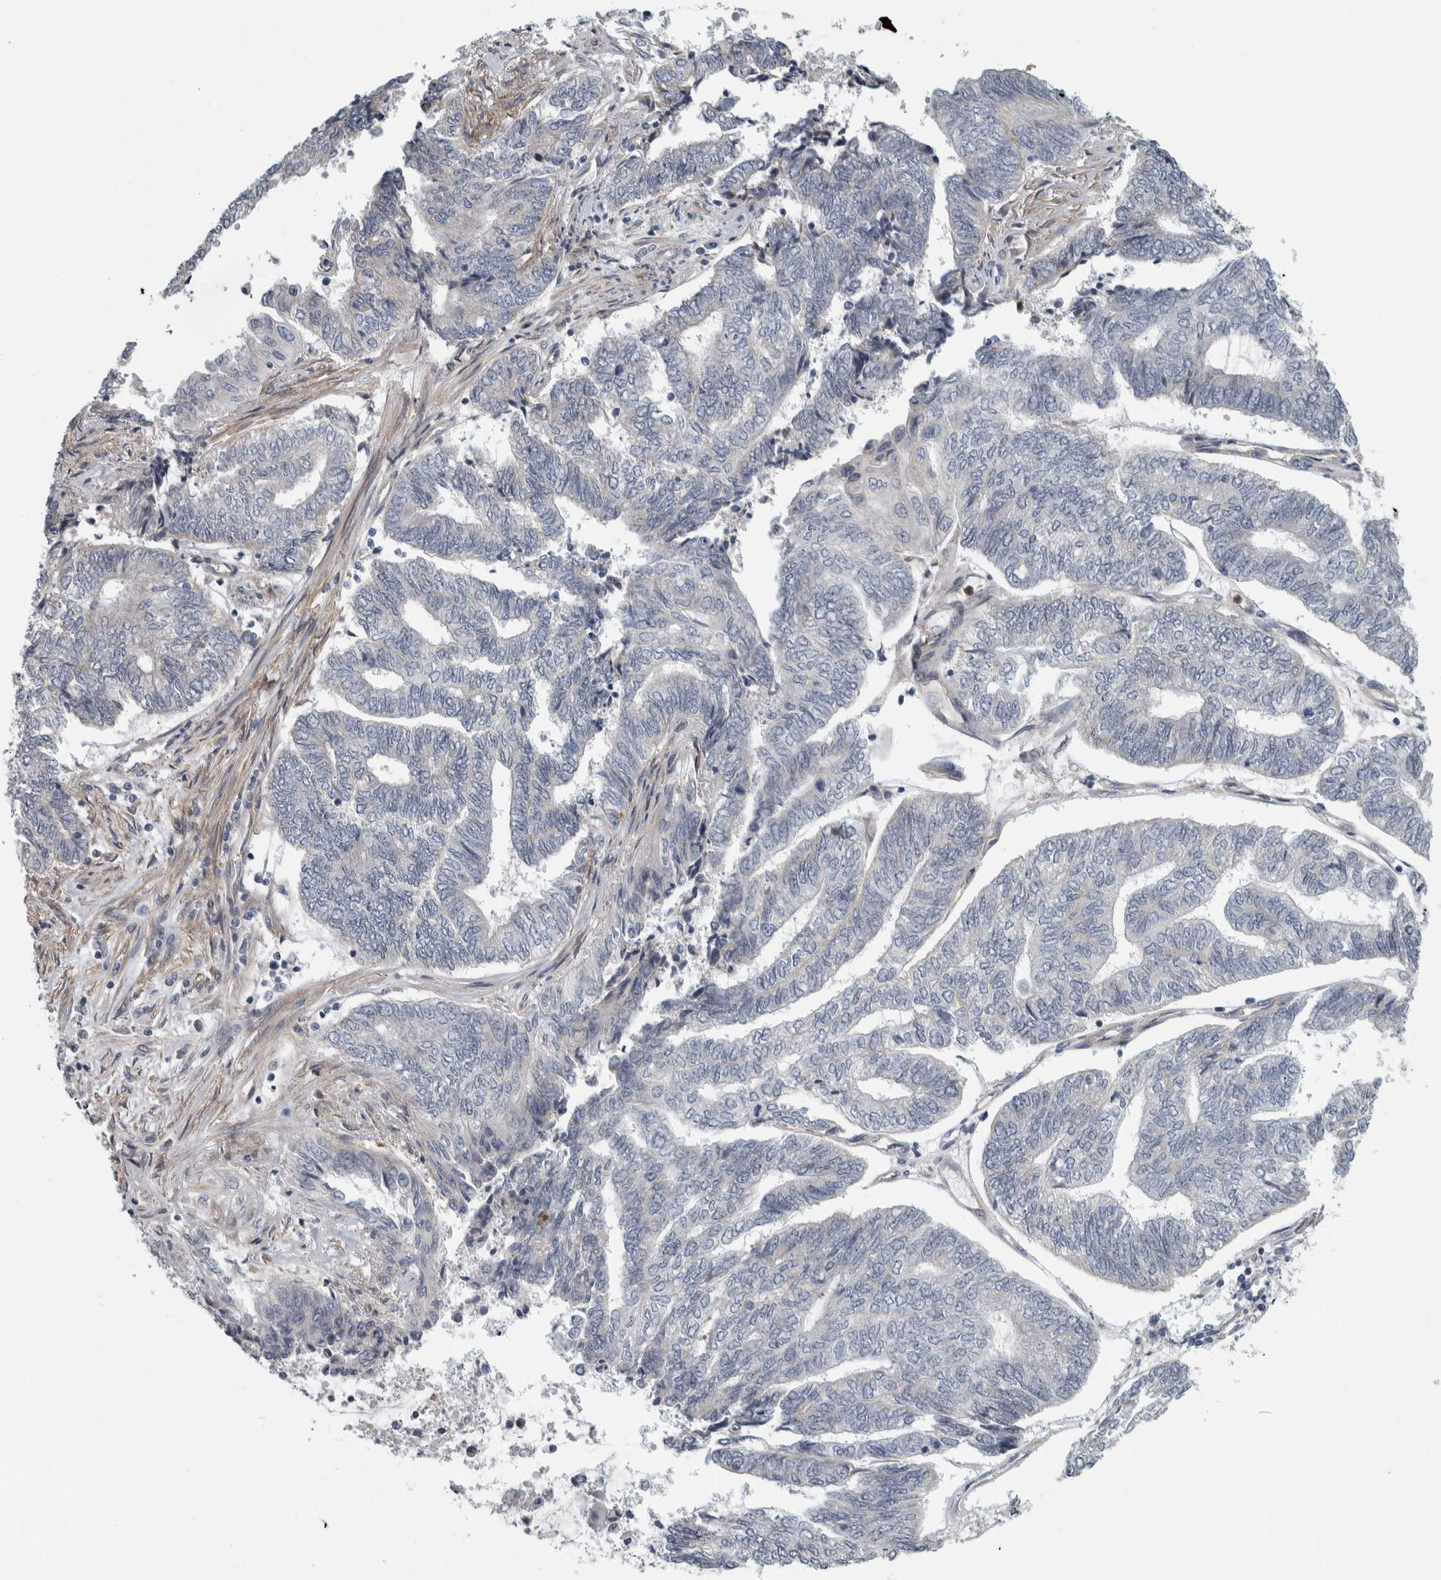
{"staining": {"intensity": "negative", "quantity": "none", "location": "none"}, "tissue": "endometrial cancer", "cell_type": "Tumor cells", "image_type": "cancer", "snomed": [{"axis": "morphology", "description": "Adenocarcinoma, NOS"}, {"axis": "topography", "description": "Uterus"}, {"axis": "topography", "description": "Endometrium"}], "caption": "The IHC micrograph has no significant positivity in tumor cells of endometrial cancer (adenocarcinoma) tissue.", "gene": "KCNJ3", "patient": {"sex": "female", "age": 70}}